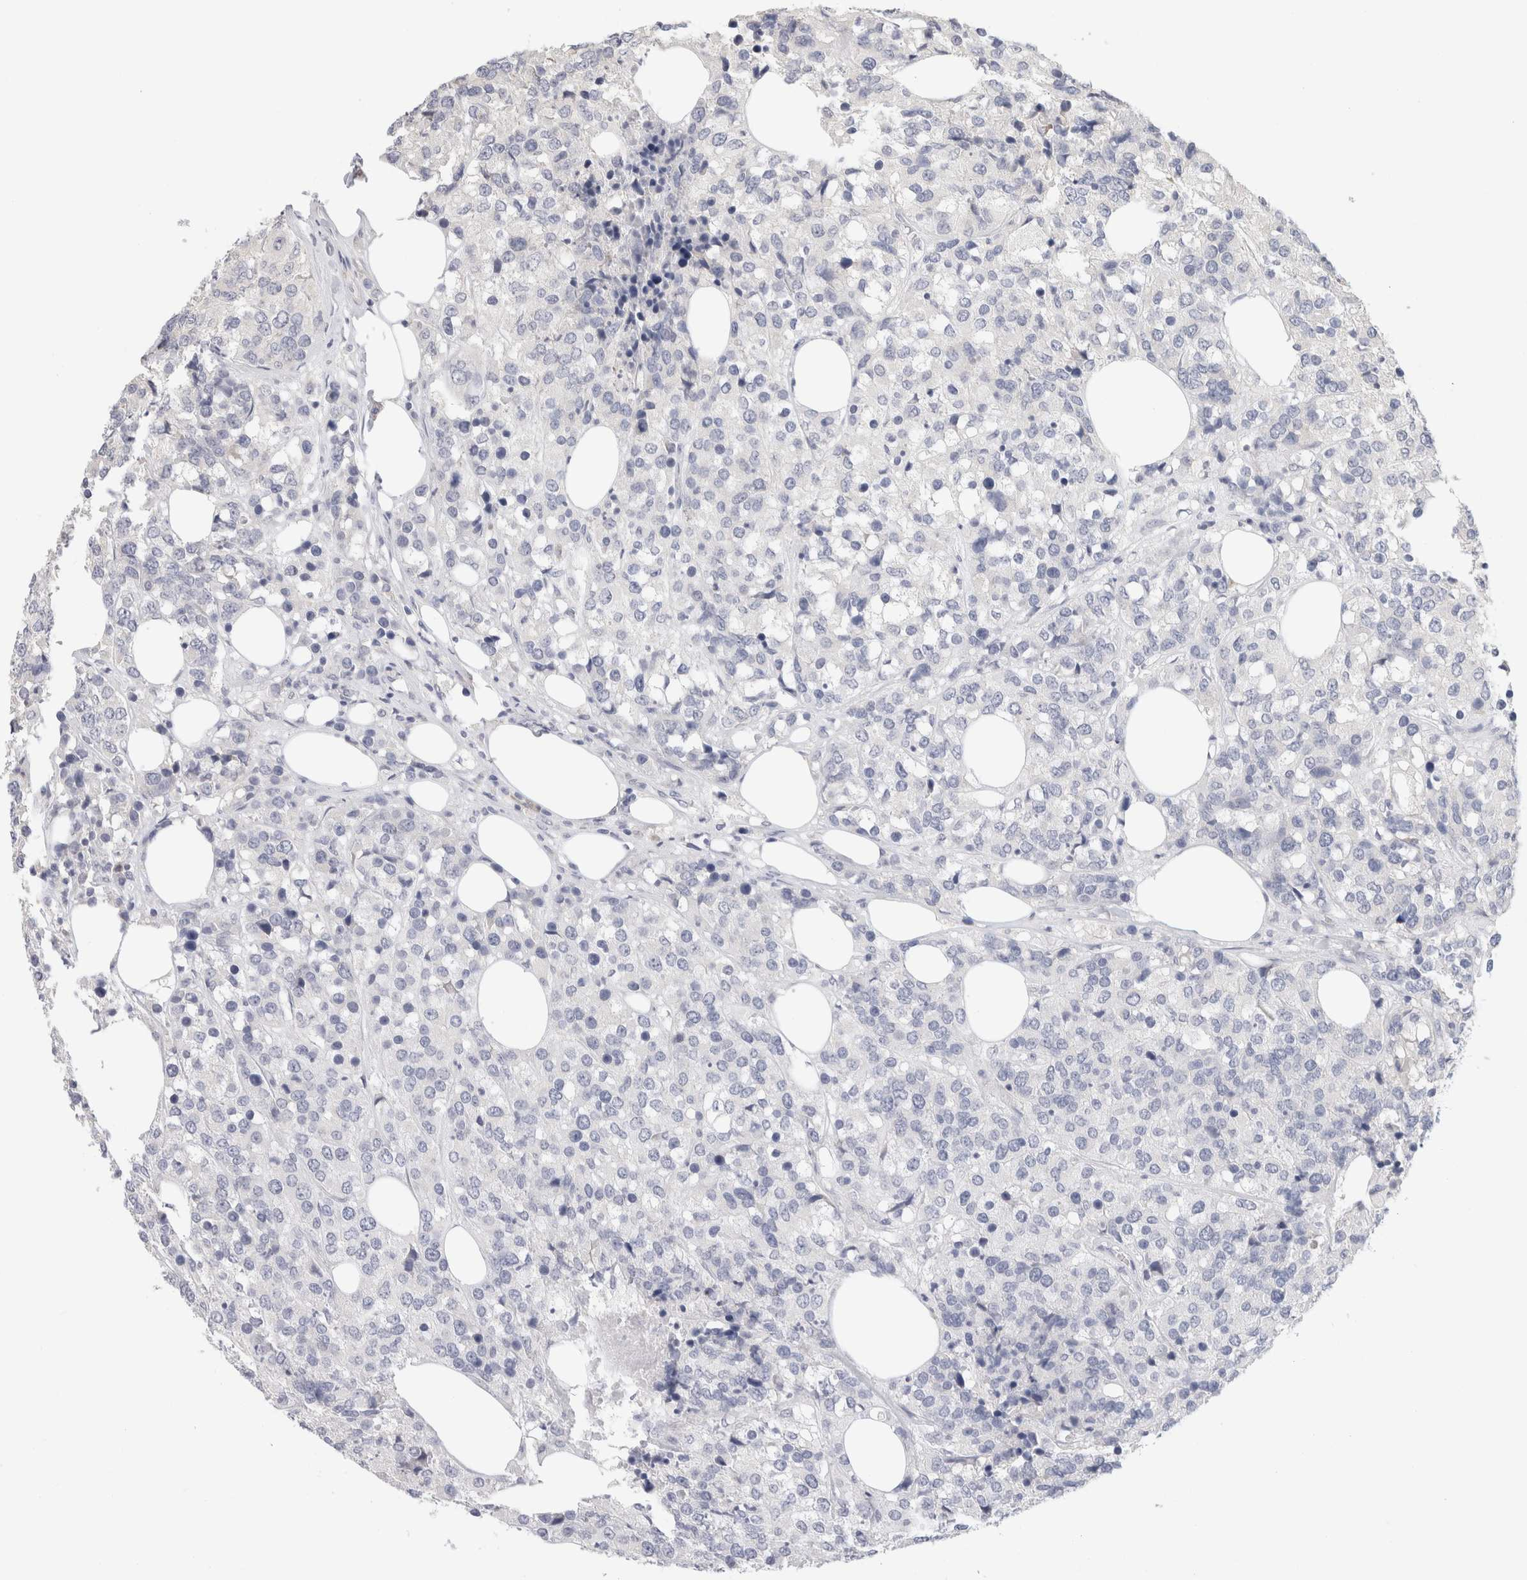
{"staining": {"intensity": "negative", "quantity": "none", "location": "none"}, "tissue": "breast cancer", "cell_type": "Tumor cells", "image_type": "cancer", "snomed": [{"axis": "morphology", "description": "Lobular carcinoma"}, {"axis": "topography", "description": "Breast"}], "caption": "DAB (3,3'-diaminobenzidine) immunohistochemical staining of breast cancer (lobular carcinoma) demonstrates no significant positivity in tumor cells.", "gene": "CHRM4", "patient": {"sex": "female", "age": 59}}